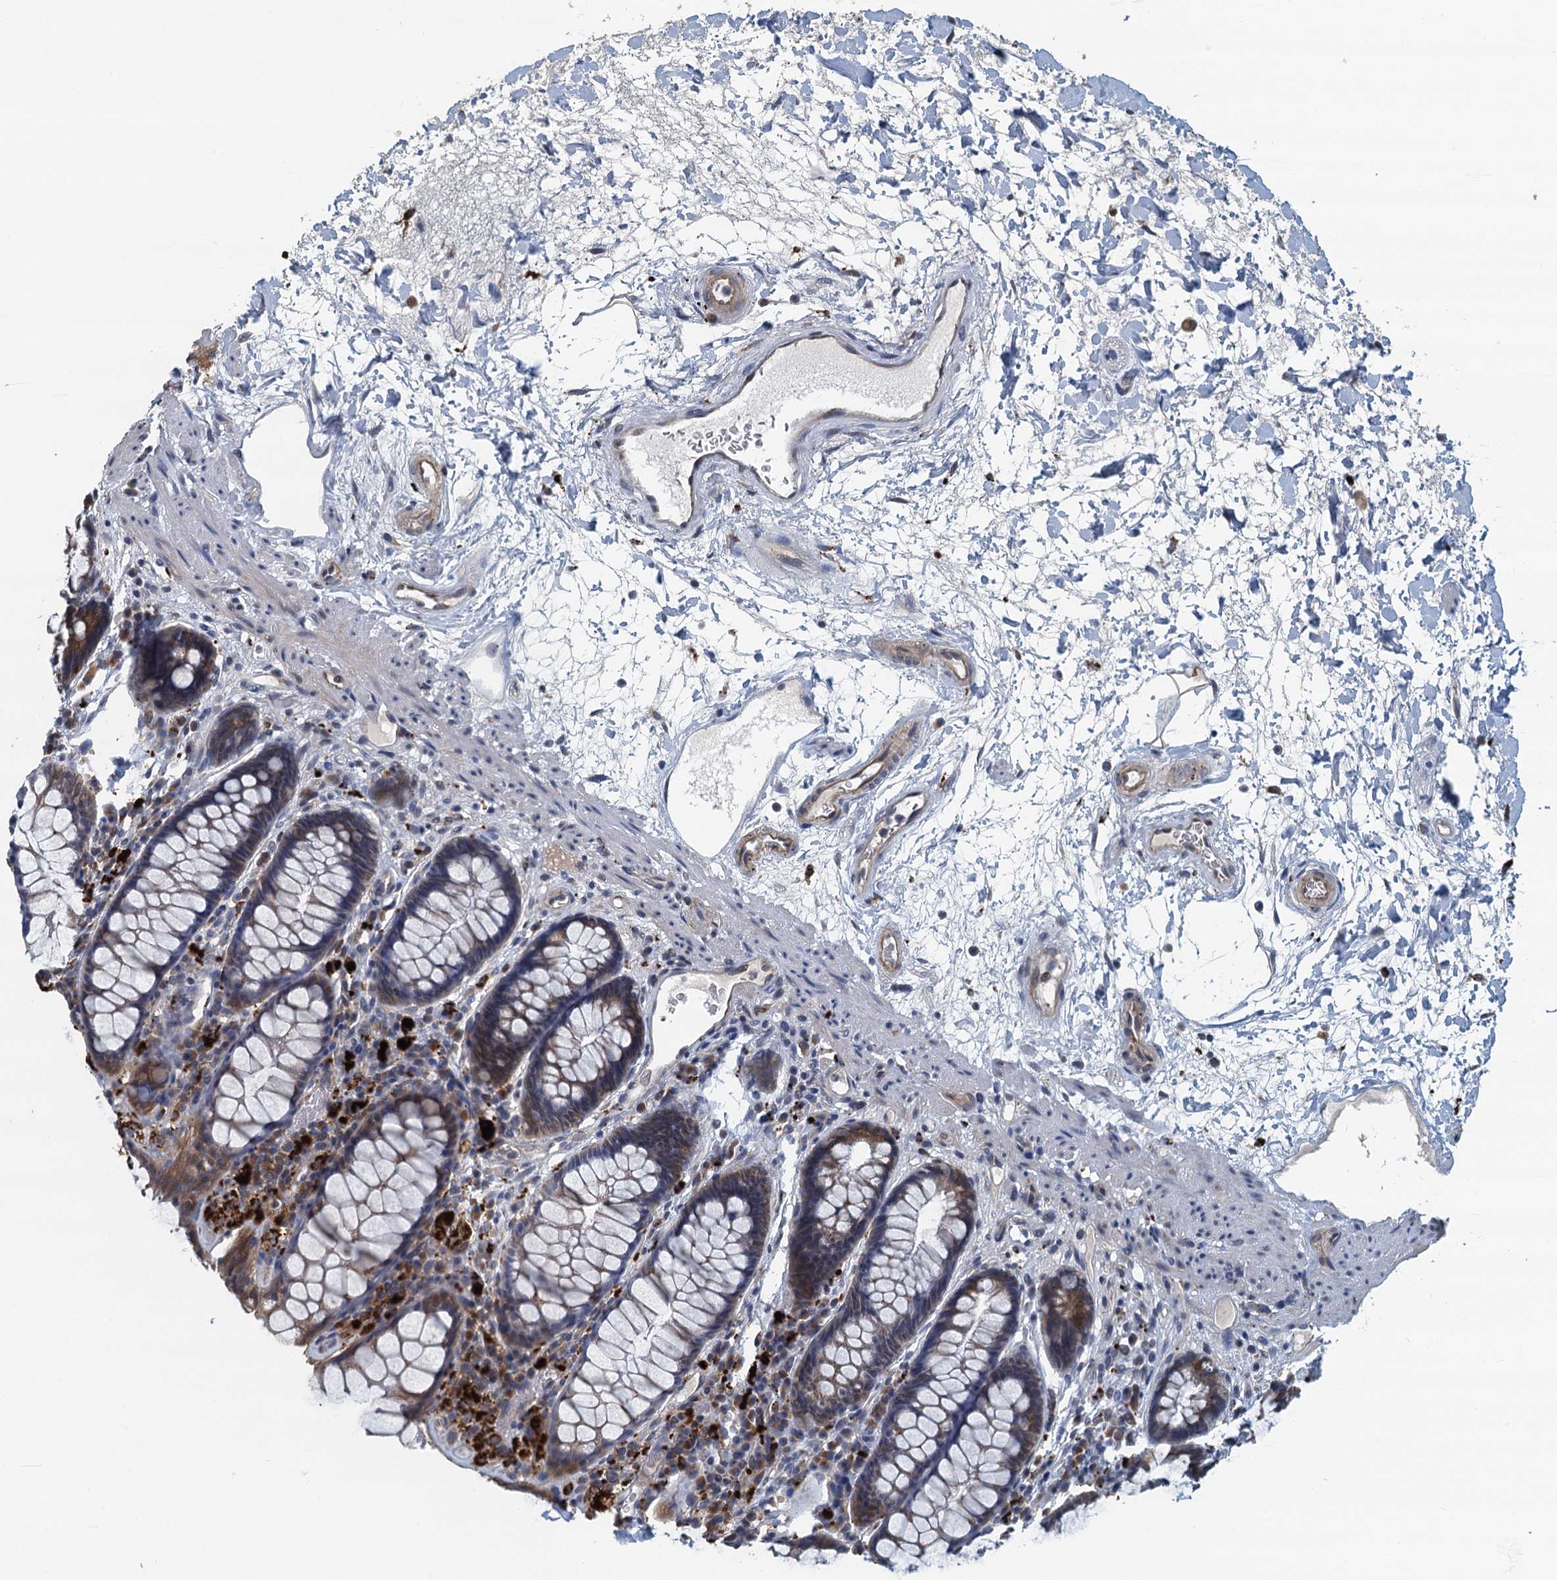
{"staining": {"intensity": "moderate", "quantity": ">75%", "location": "cytoplasmic/membranous"}, "tissue": "rectum", "cell_type": "Glandular cells", "image_type": "normal", "snomed": [{"axis": "morphology", "description": "Normal tissue, NOS"}, {"axis": "topography", "description": "Rectum"}], "caption": "A high-resolution image shows immunohistochemistry staining of unremarkable rectum, which shows moderate cytoplasmic/membranous positivity in about >75% of glandular cells.", "gene": "AGRN", "patient": {"sex": "male", "age": 64}}